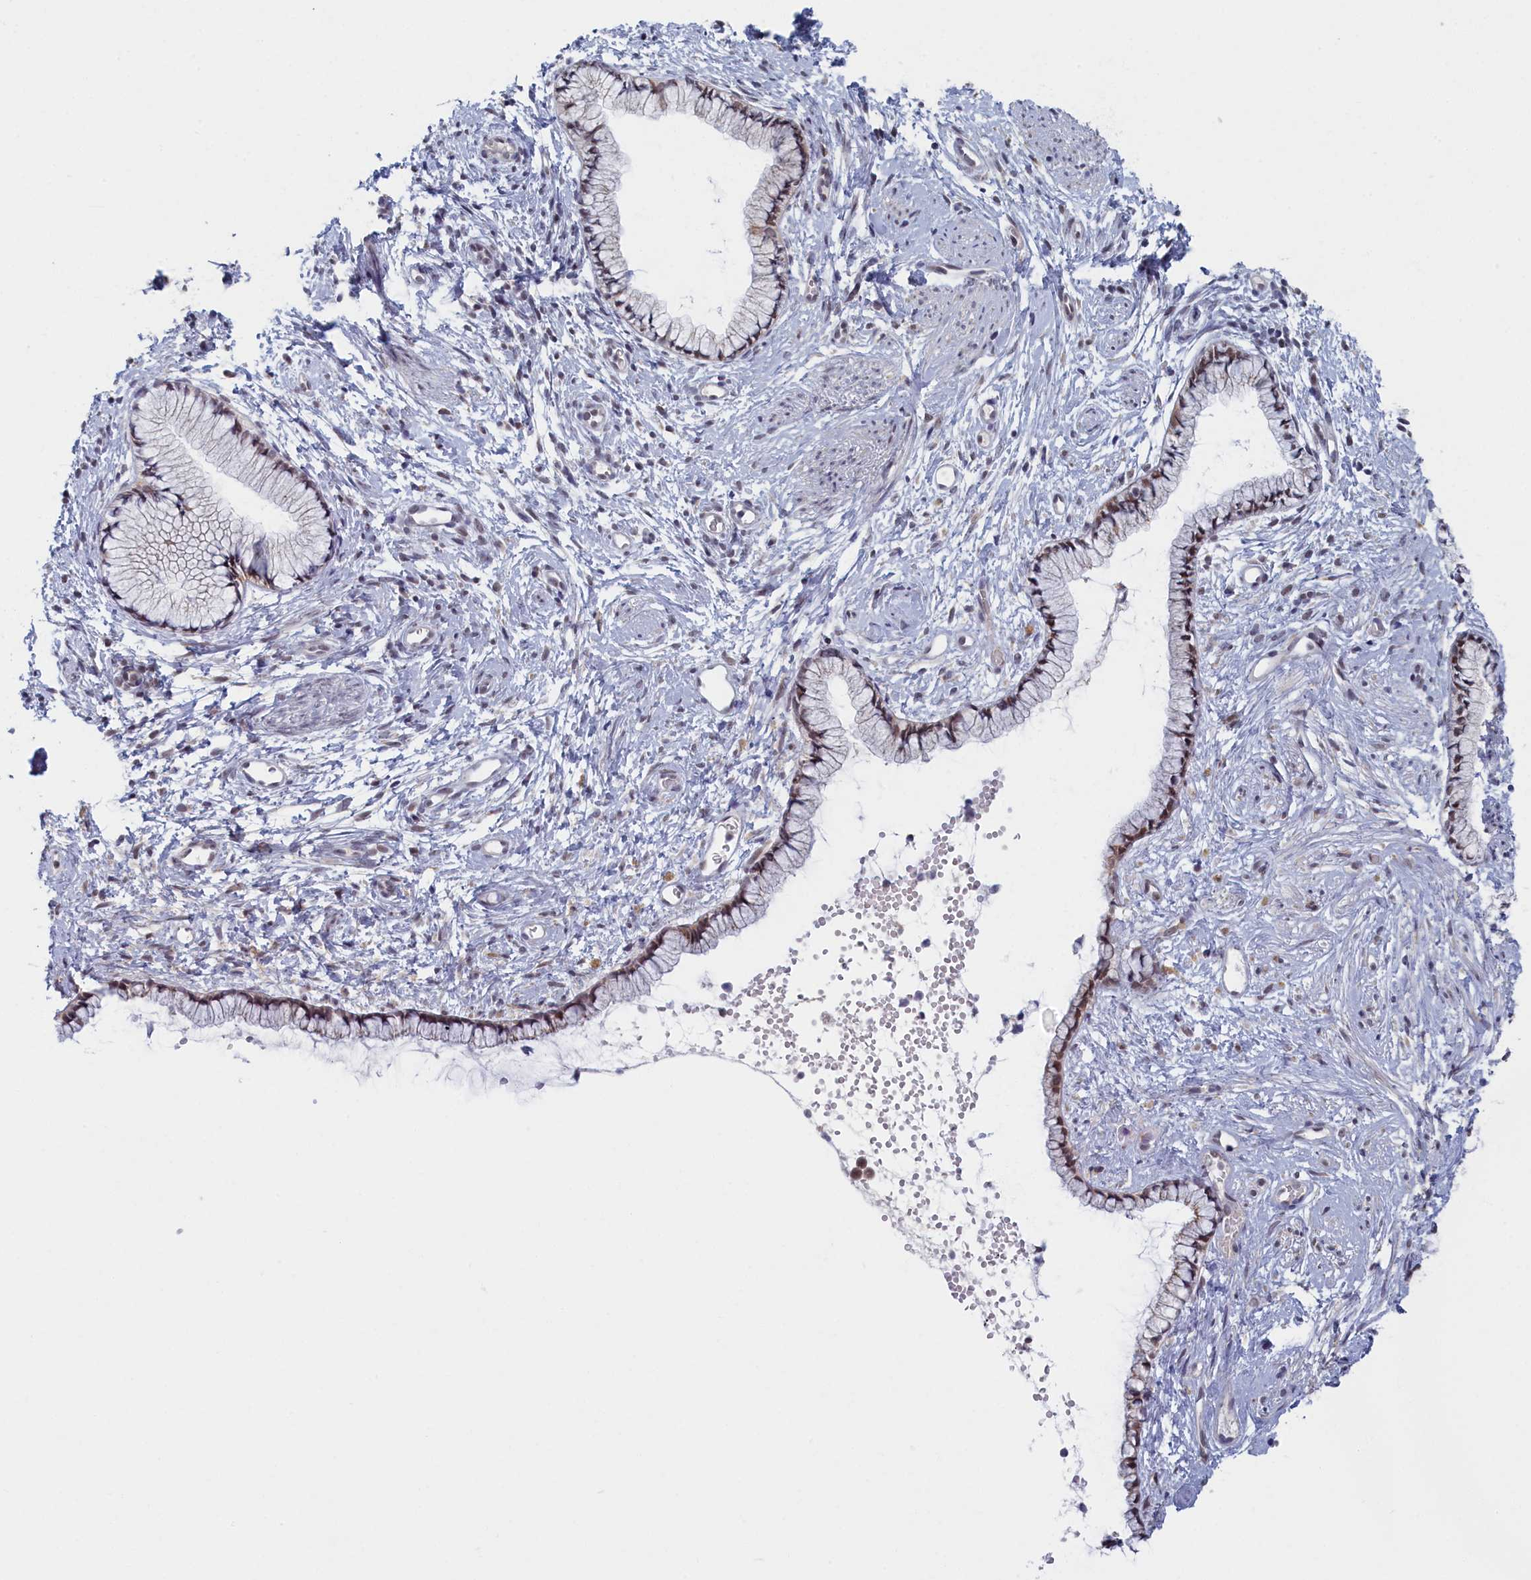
{"staining": {"intensity": "moderate", "quantity": ">75%", "location": "cytoplasmic/membranous,nuclear"}, "tissue": "cervix", "cell_type": "Glandular cells", "image_type": "normal", "snomed": [{"axis": "morphology", "description": "Normal tissue, NOS"}, {"axis": "topography", "description": "Cervix"}], "caption": "A high-resolution photomicrograph shows immunohistochemistry (IHC) staining of benign cervix, which displays moderate cytoplasmic/membranous,nuclear expression in approximately >75% of glandular cells.", "gene": "DNAJC17", "patient": {"sex": "female", "age": 57}}